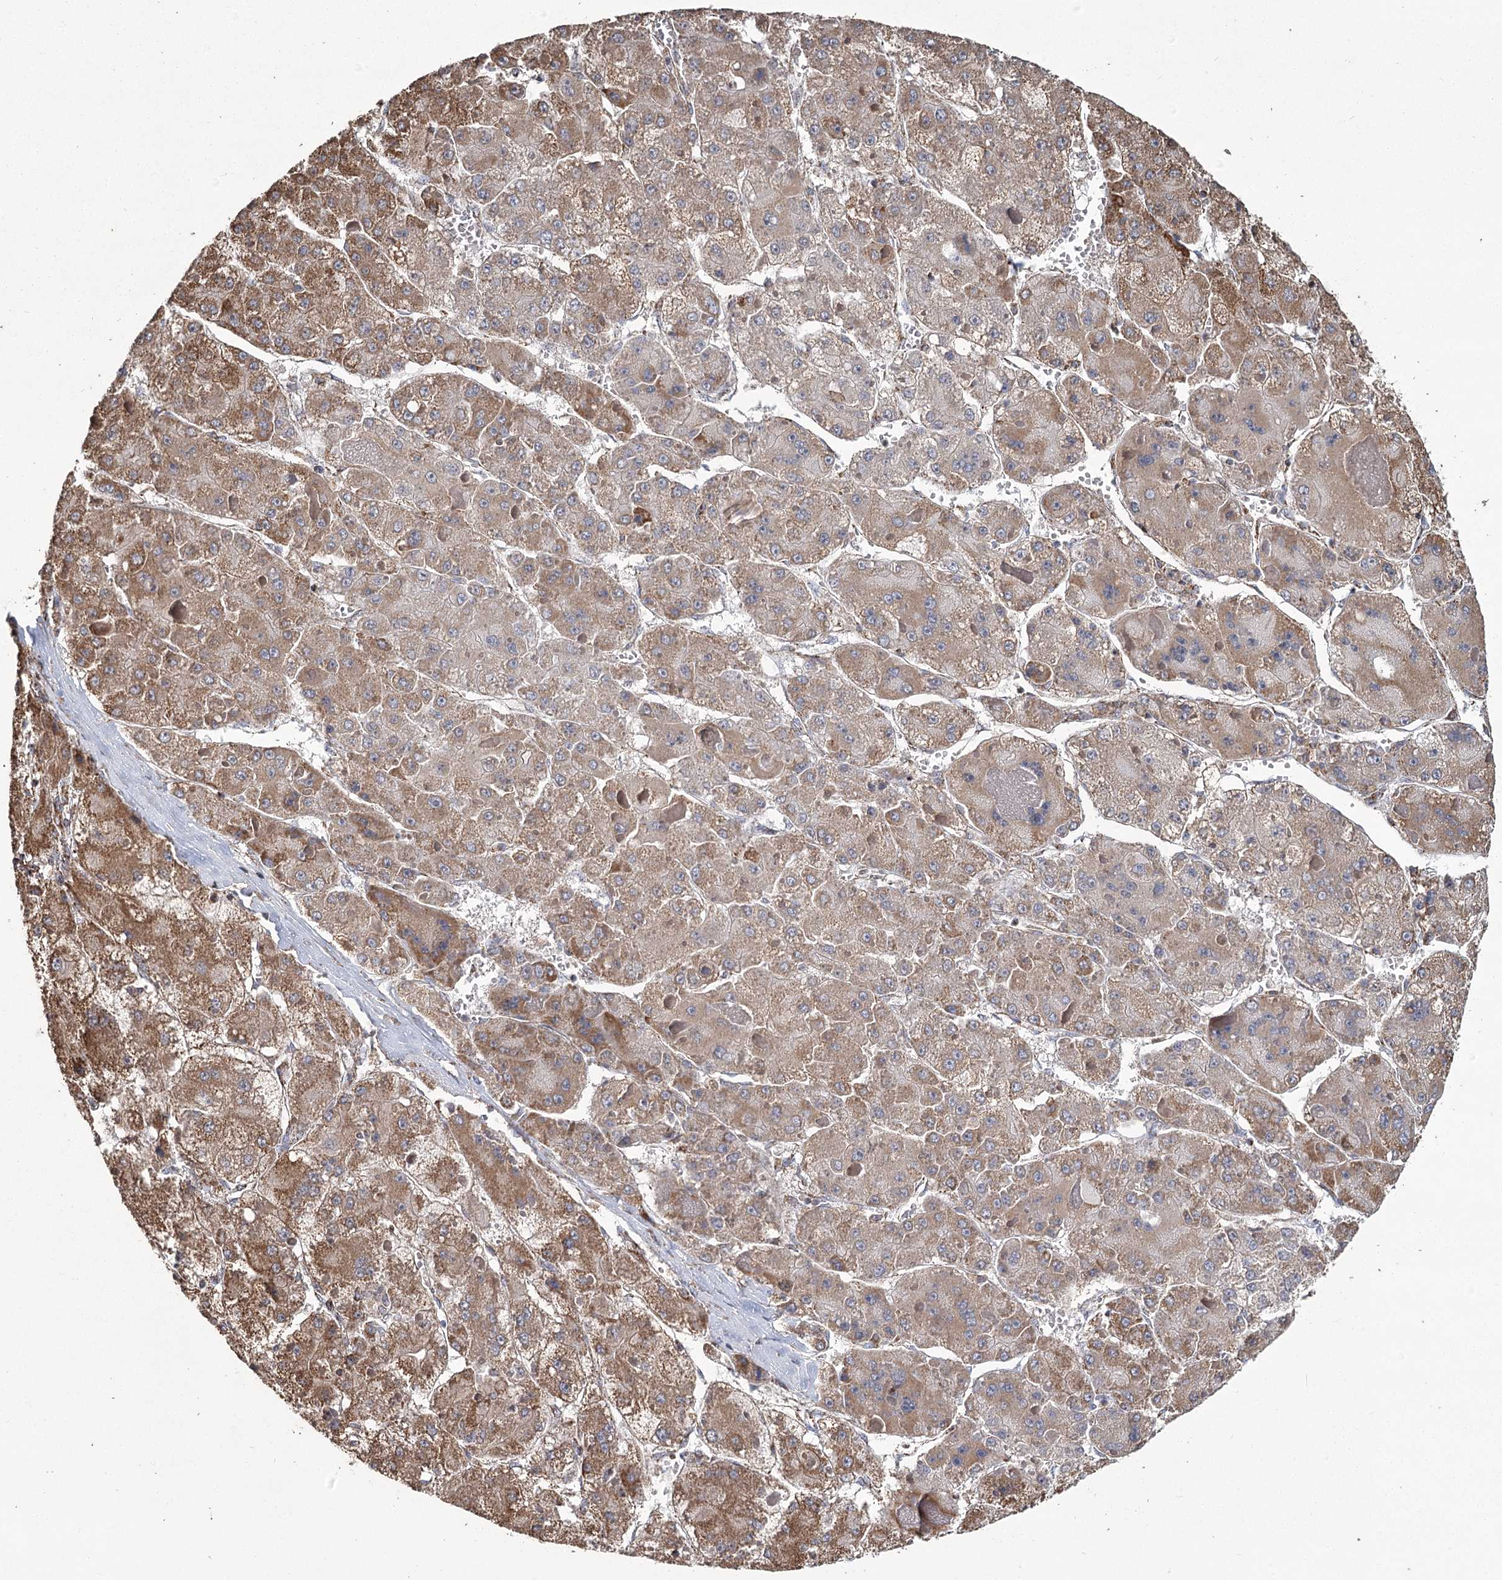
{"staining": {"intensity": "moderate", "quantity": ">75%", "location": "cytoplasmic/membranous"}, "tissue": "liver cancer", "cell_type": "Tumor cells", "image_type": "cancer", "snomed": [{"axis": "morphology", "description": "Carcinoma, Hepatocellular, NOS"}, {"axis": "topography", "description": "Liver"}], "caption": "Immunohistochemical staining of human liver cancer (hepatocellular carcinoma) shows medium levels of moderate cytoplasmic/membranous expression in approximately >75% of tumor cells. (IHC, brightfield microscopy, high magnification).", "gene": "RANBP3L", "patient": {"sex": "female", "age": 73}}